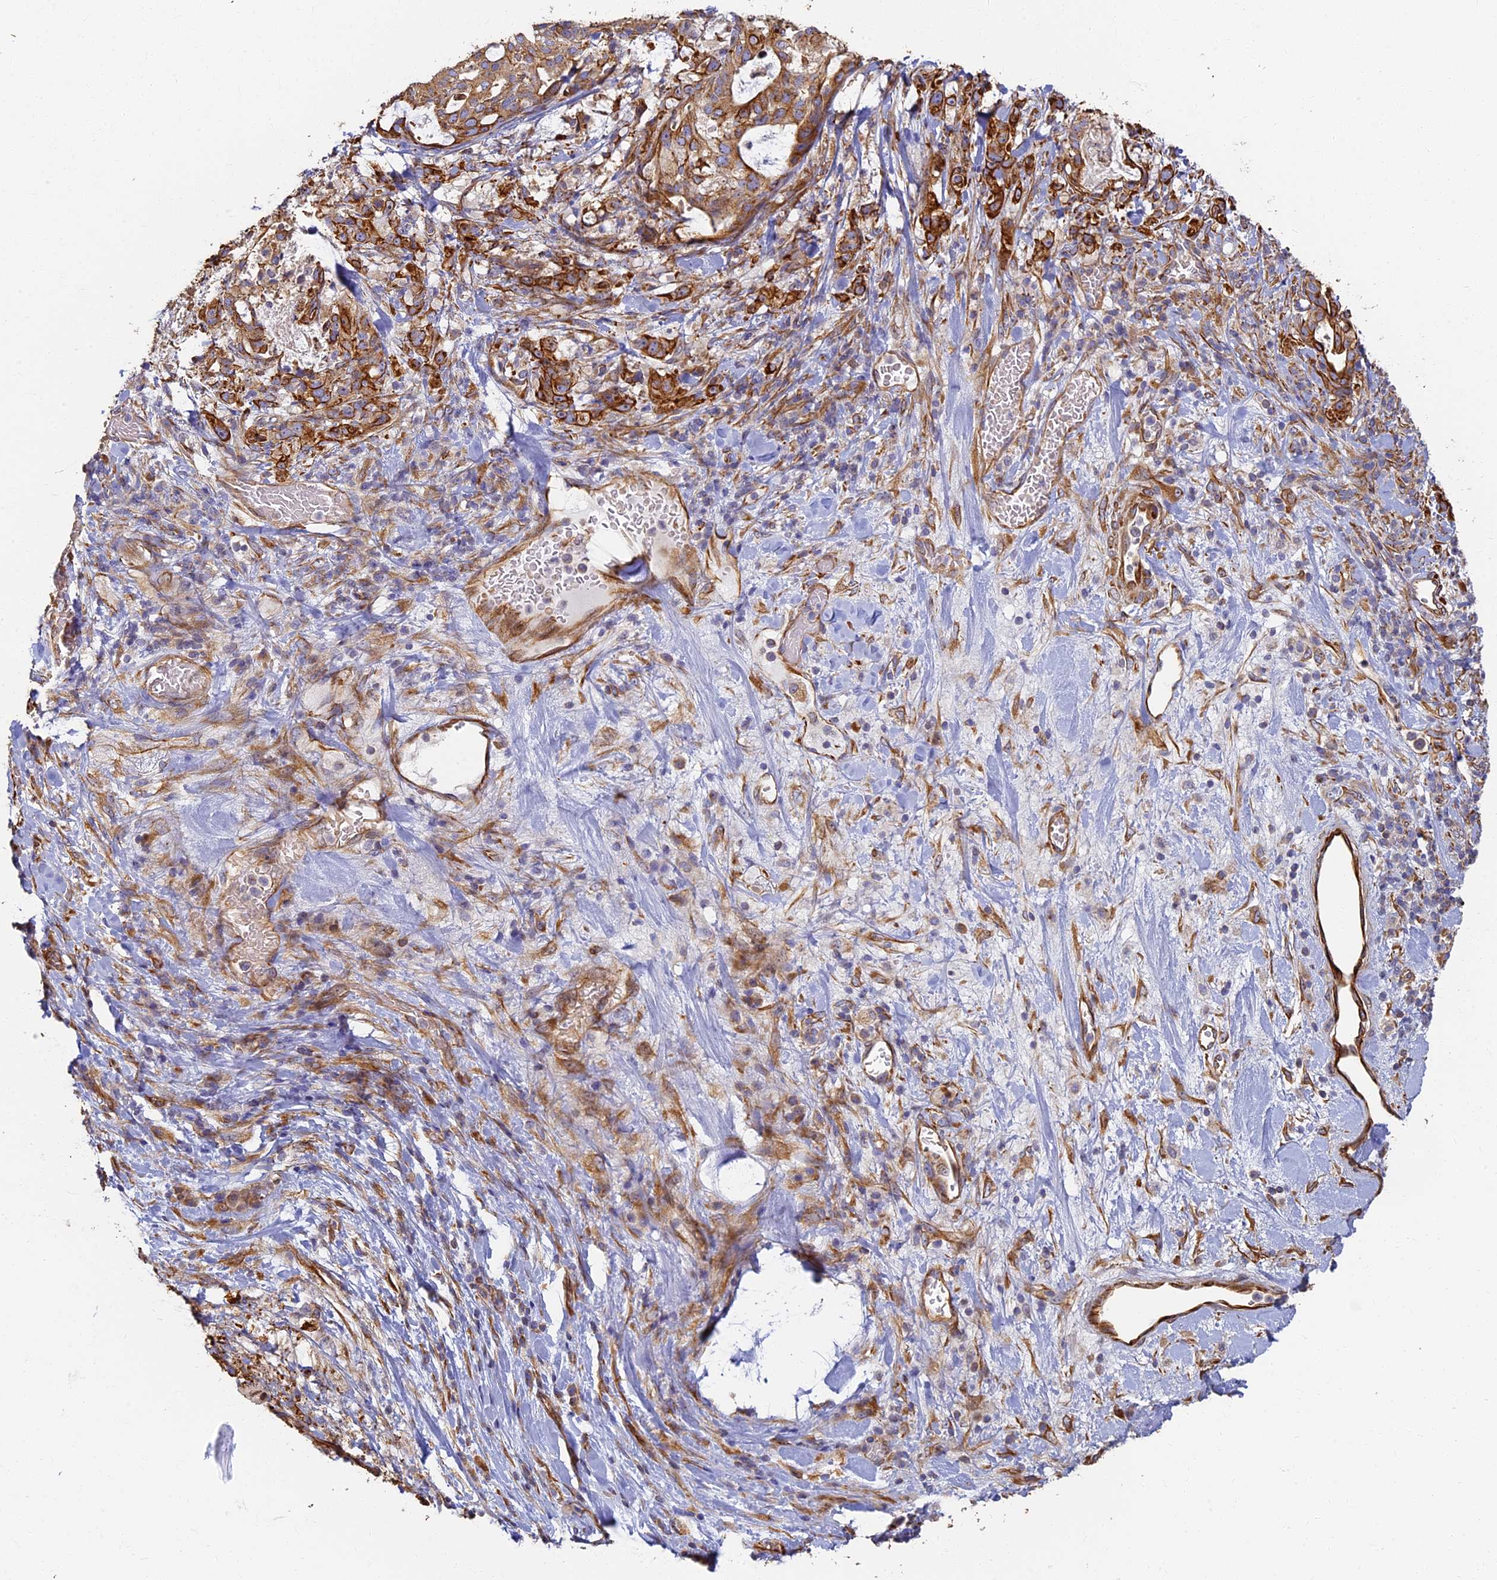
{"staining": {"intensity": "moderate", "quantity": ">75%", "location": "cytoplasmic/membranous"}, "tissue": "stomach cancer", "cell_type": "Tumor cells", "image_type": "cancer", "snomed": [{"axis": "morphology", "description": "Adenocarcinoma, NOS"}, {"axis": "topography", "description": "Stomach"}], "caption": "Immunohistochemistry micrograph of human stomach adenocarcinoma stained for a protein (brown), which demonstrates medium levels of moderate cytoplasmic/membranous expression in approximately >75% of tumor cells.", "gene": "LRRC57", "patient": {"sex": "male", "age": 48}}